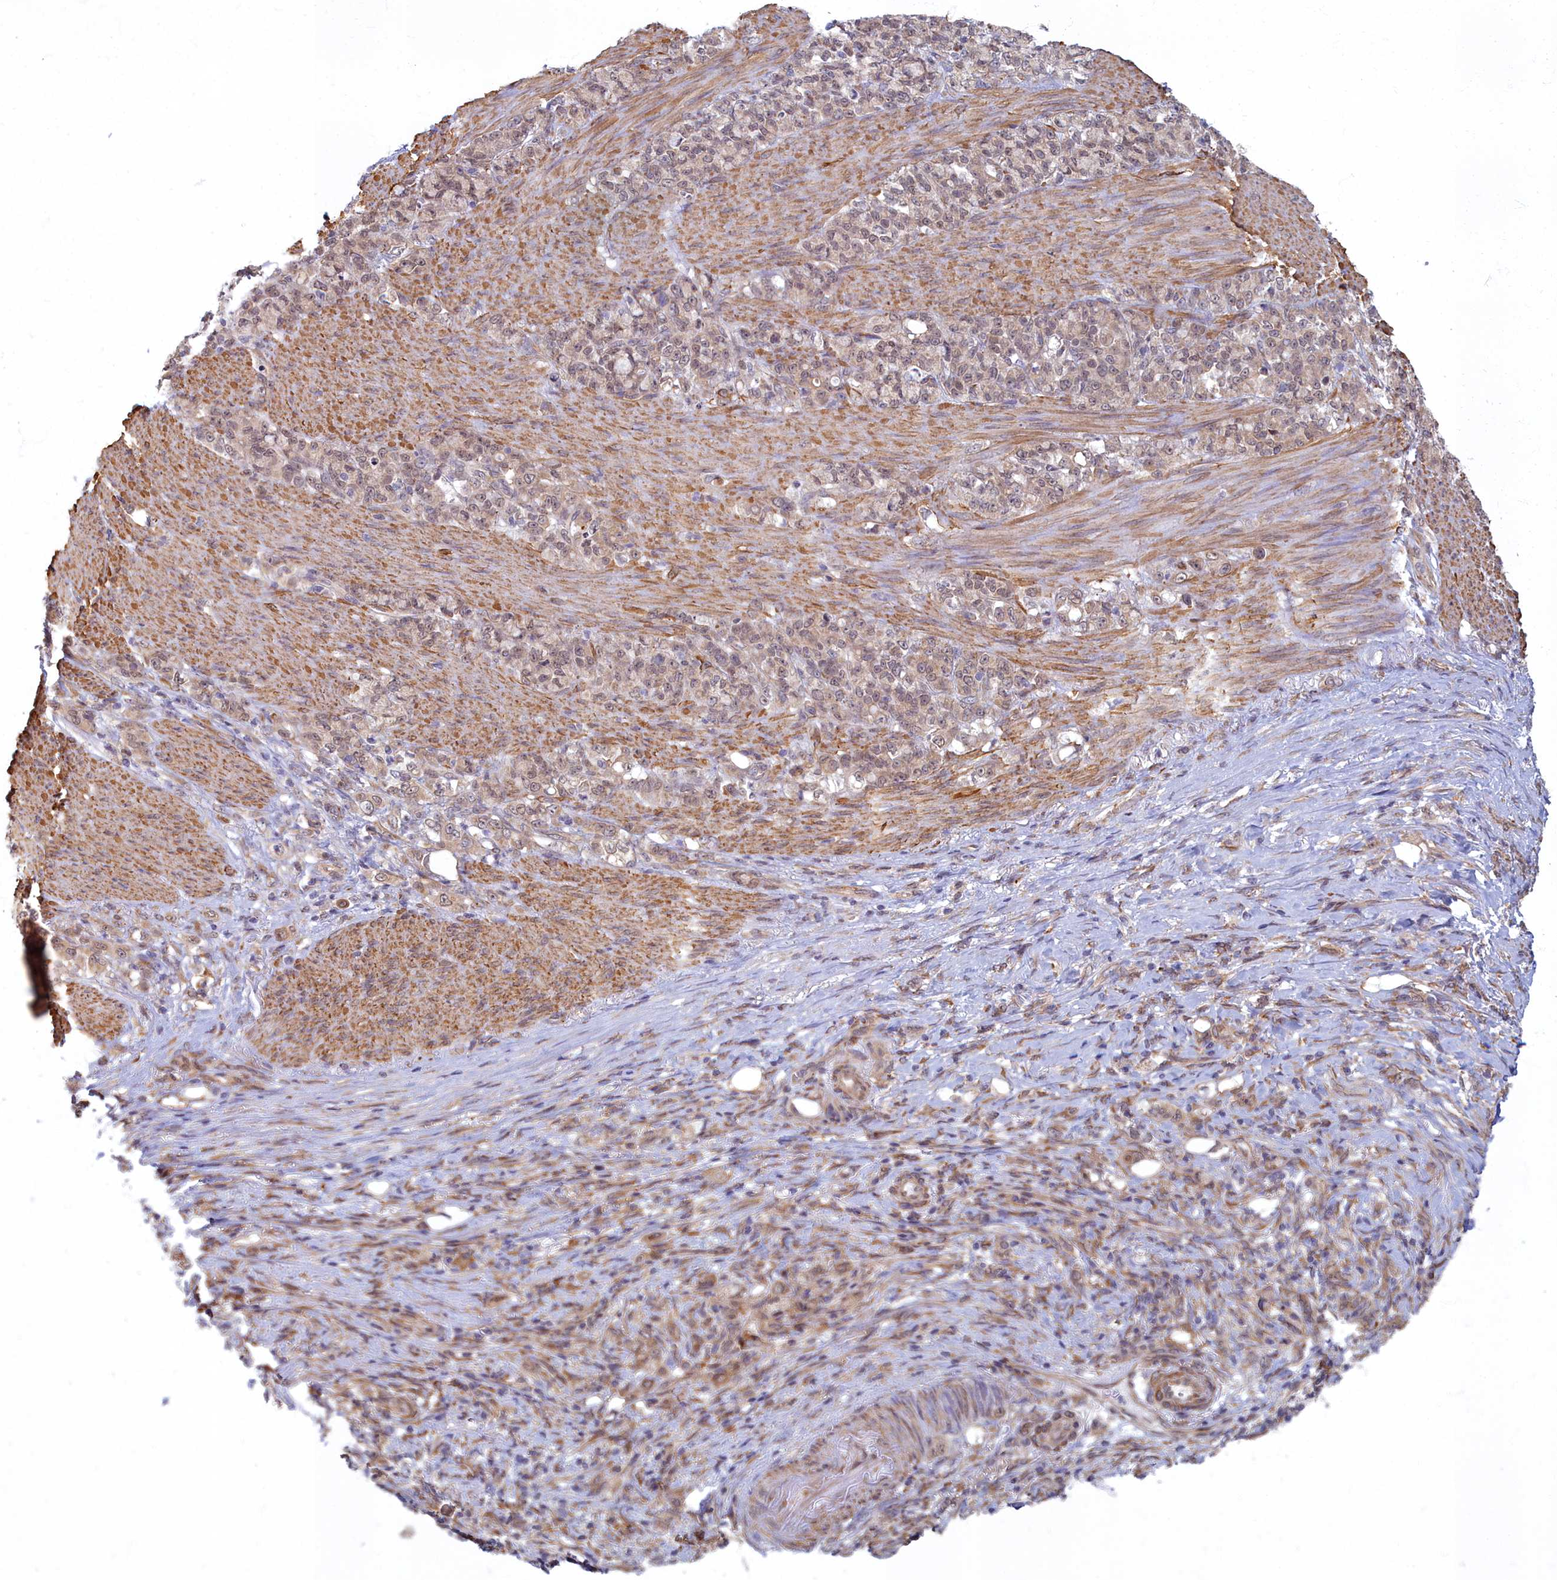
{"staining": {"intensity": "weak", "quantity": "25%-75%", "location": "nuclear"}, "tissue": "stomach cancer", "cell_type": "Tumor cells", "image_type": "cancer", "snomed": [{"axis": "morphology", "description": "Adenocarcinoma, NOS"}, {"axis": "topography", "description": "Stomach"}], "caption": "Weak nuclear positivity for a protein is seen in about 25%-75% of tumor cells of stomach cancer using immunohistochemistry.", "gene": "MAK16", "patient": {"sex": "female", "age": 79}}